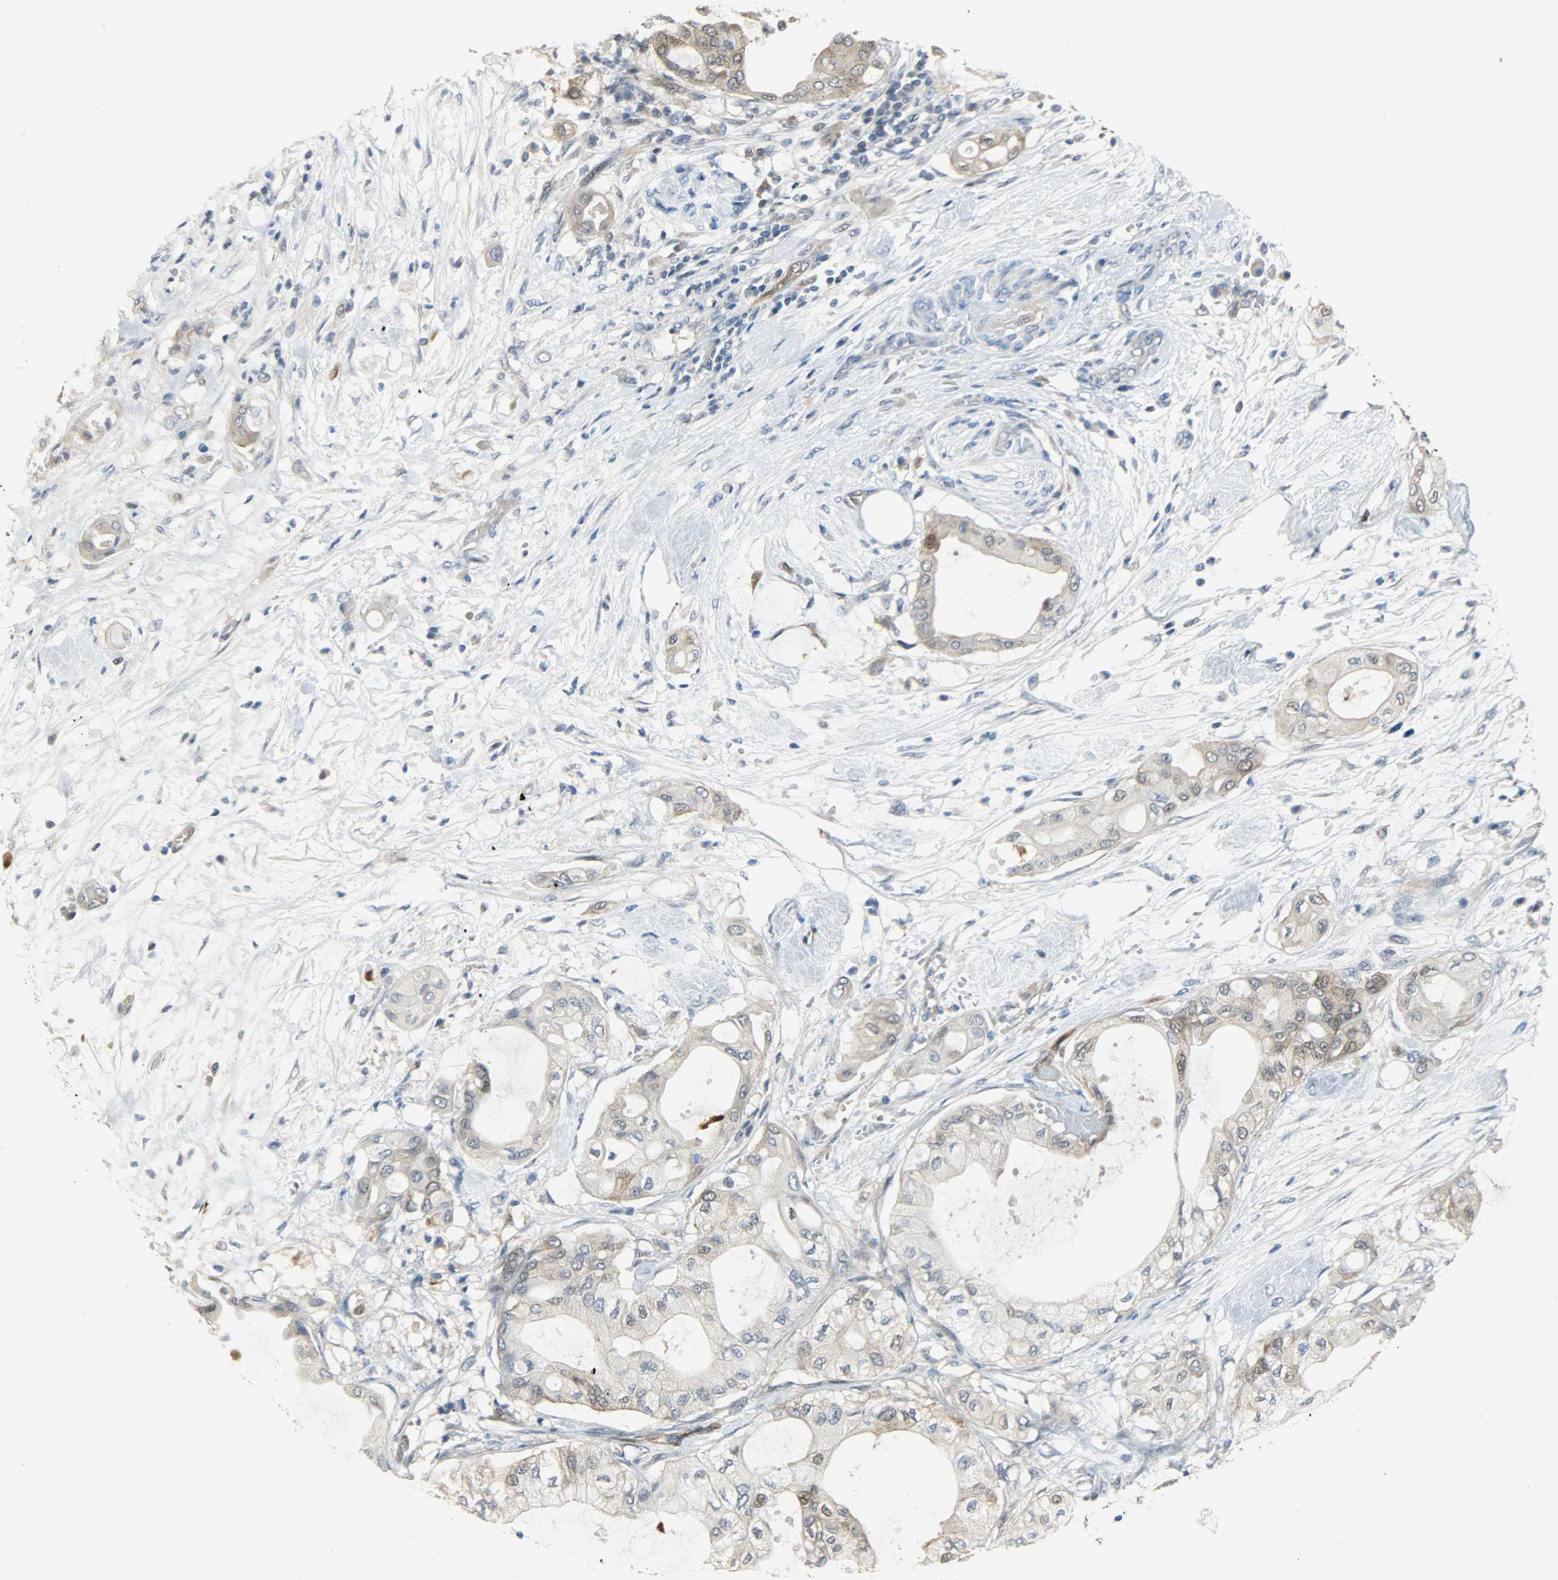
{"staining": {"intensity": "weak", "quantity": "25%-75%", "location": "cytoplasmic/membranous,nuclear"}, "tissue": "pancreatic cancer", "cell_type": "Tumor cells", "image_type": "cancer", "snomed": [{"axis": "morphology", "description": "Adenocarcinoma, NOS"}, {"axis": "morphology", "description": "Adenocarcinoma, metastatic, NOS"}, {"axis": "topography", "description": "Lymph node"}, {"axis": "topography", "description": "Pancreas"}, {"axis": "topography", "description": "Duodenum"}], "caption": "Pancreatic cancer was stained to show a protein in brown. There is low levels of weak cytoplasmic/membranous and nuclear expression in about 25%-75% of tumor cells.", "gene": "EIF4EBP1", "patient": {"sex": "female", "age": 64}}